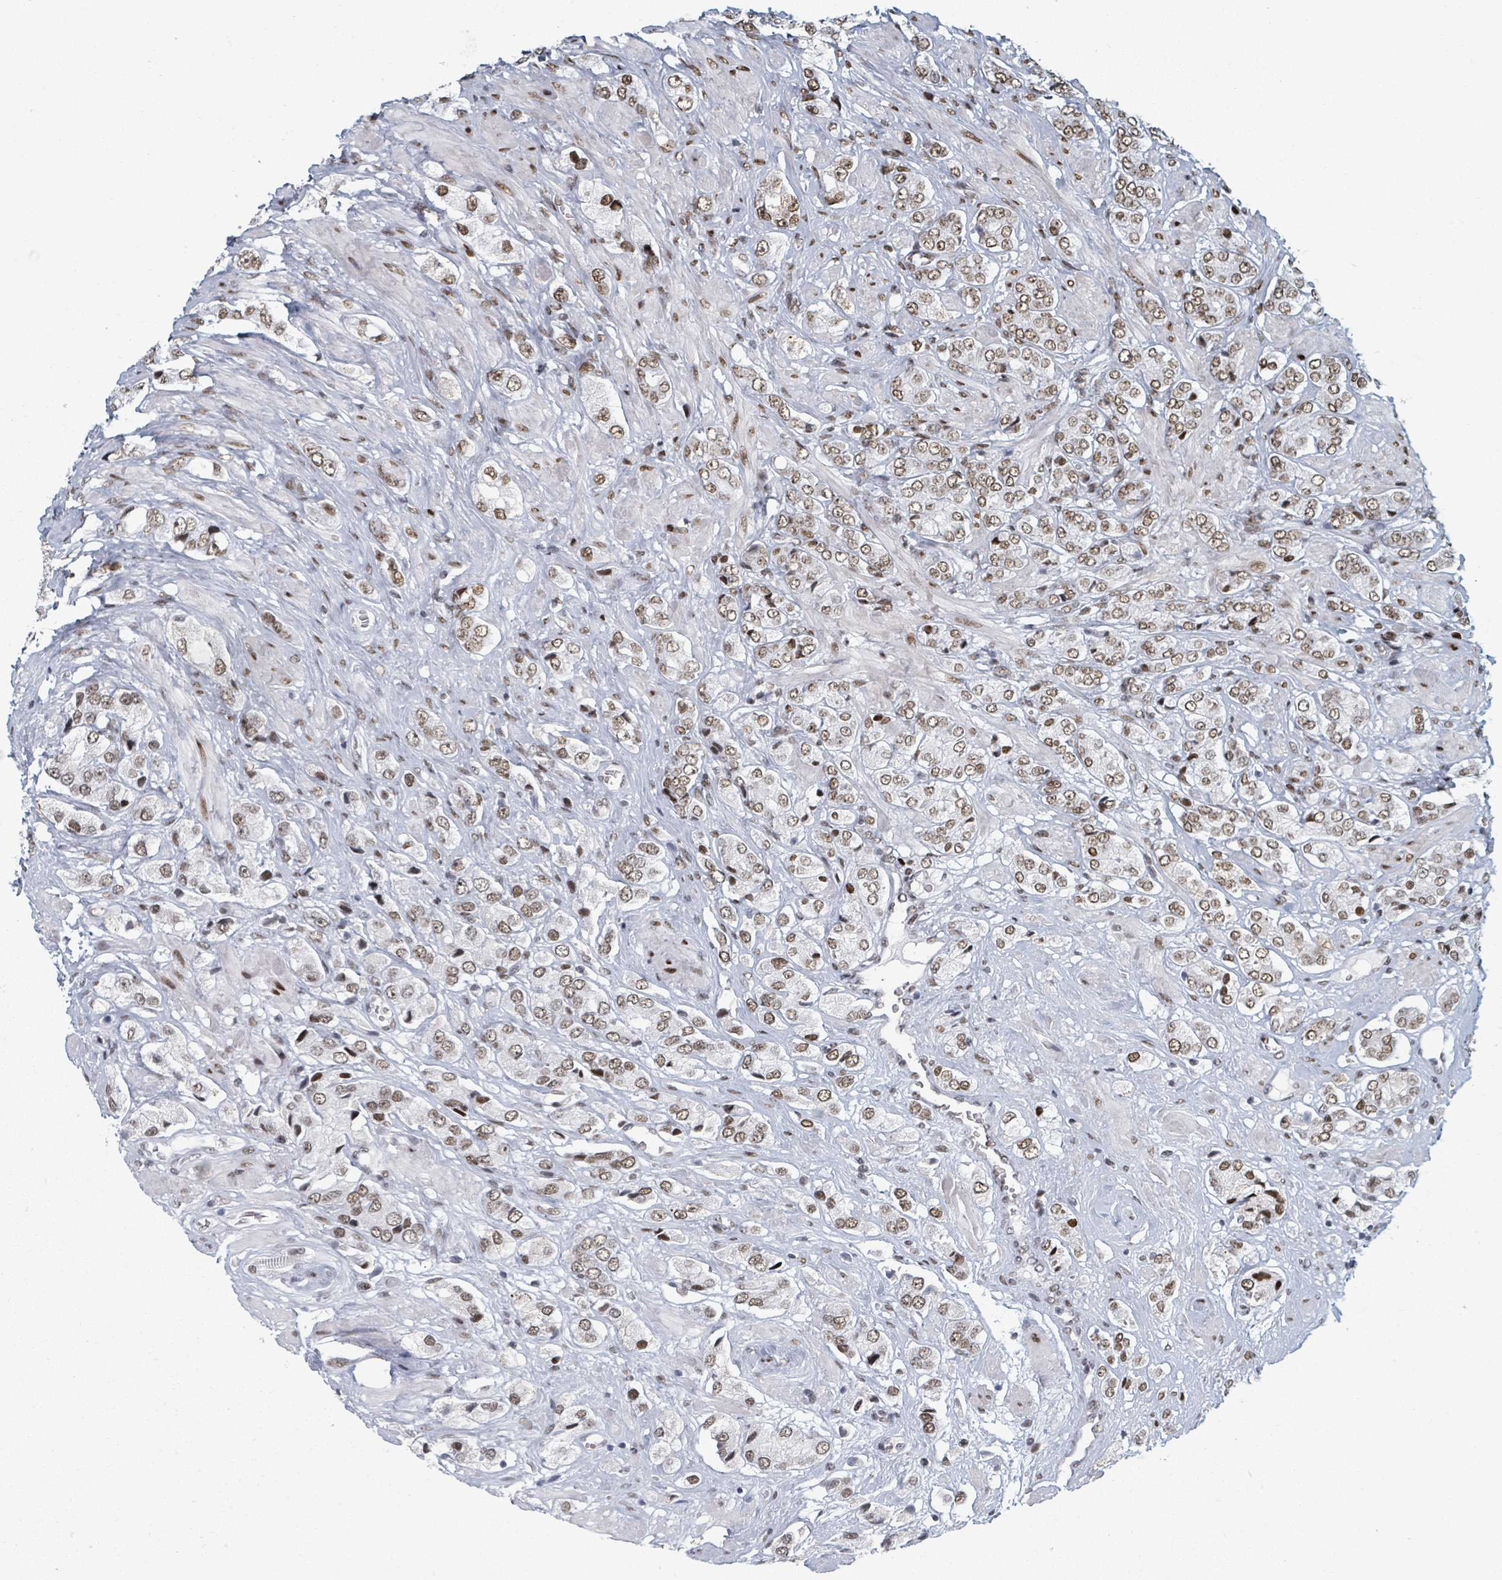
{"staining": {"intensity": "moderate", "quantity": ">75%", "location": "nuclear"}, "tissue": "prostate cancer", "cell_type": "Tumor cells", "image_type": "cancer", "snomed": [{"axis": "morphology", "description": "Adenocarcinoma, High grade"}, {"axis": "topography", "description": "Prostate and seminal vesicle, NOS"}], "caption": "A brown stain highlights moderate nuclear positivity of a protein in adenocarcinoma (high-grade) (prostate) tumor cells.", "gene": "DHX16", "patient": {"sex": "male", "age": 64}}